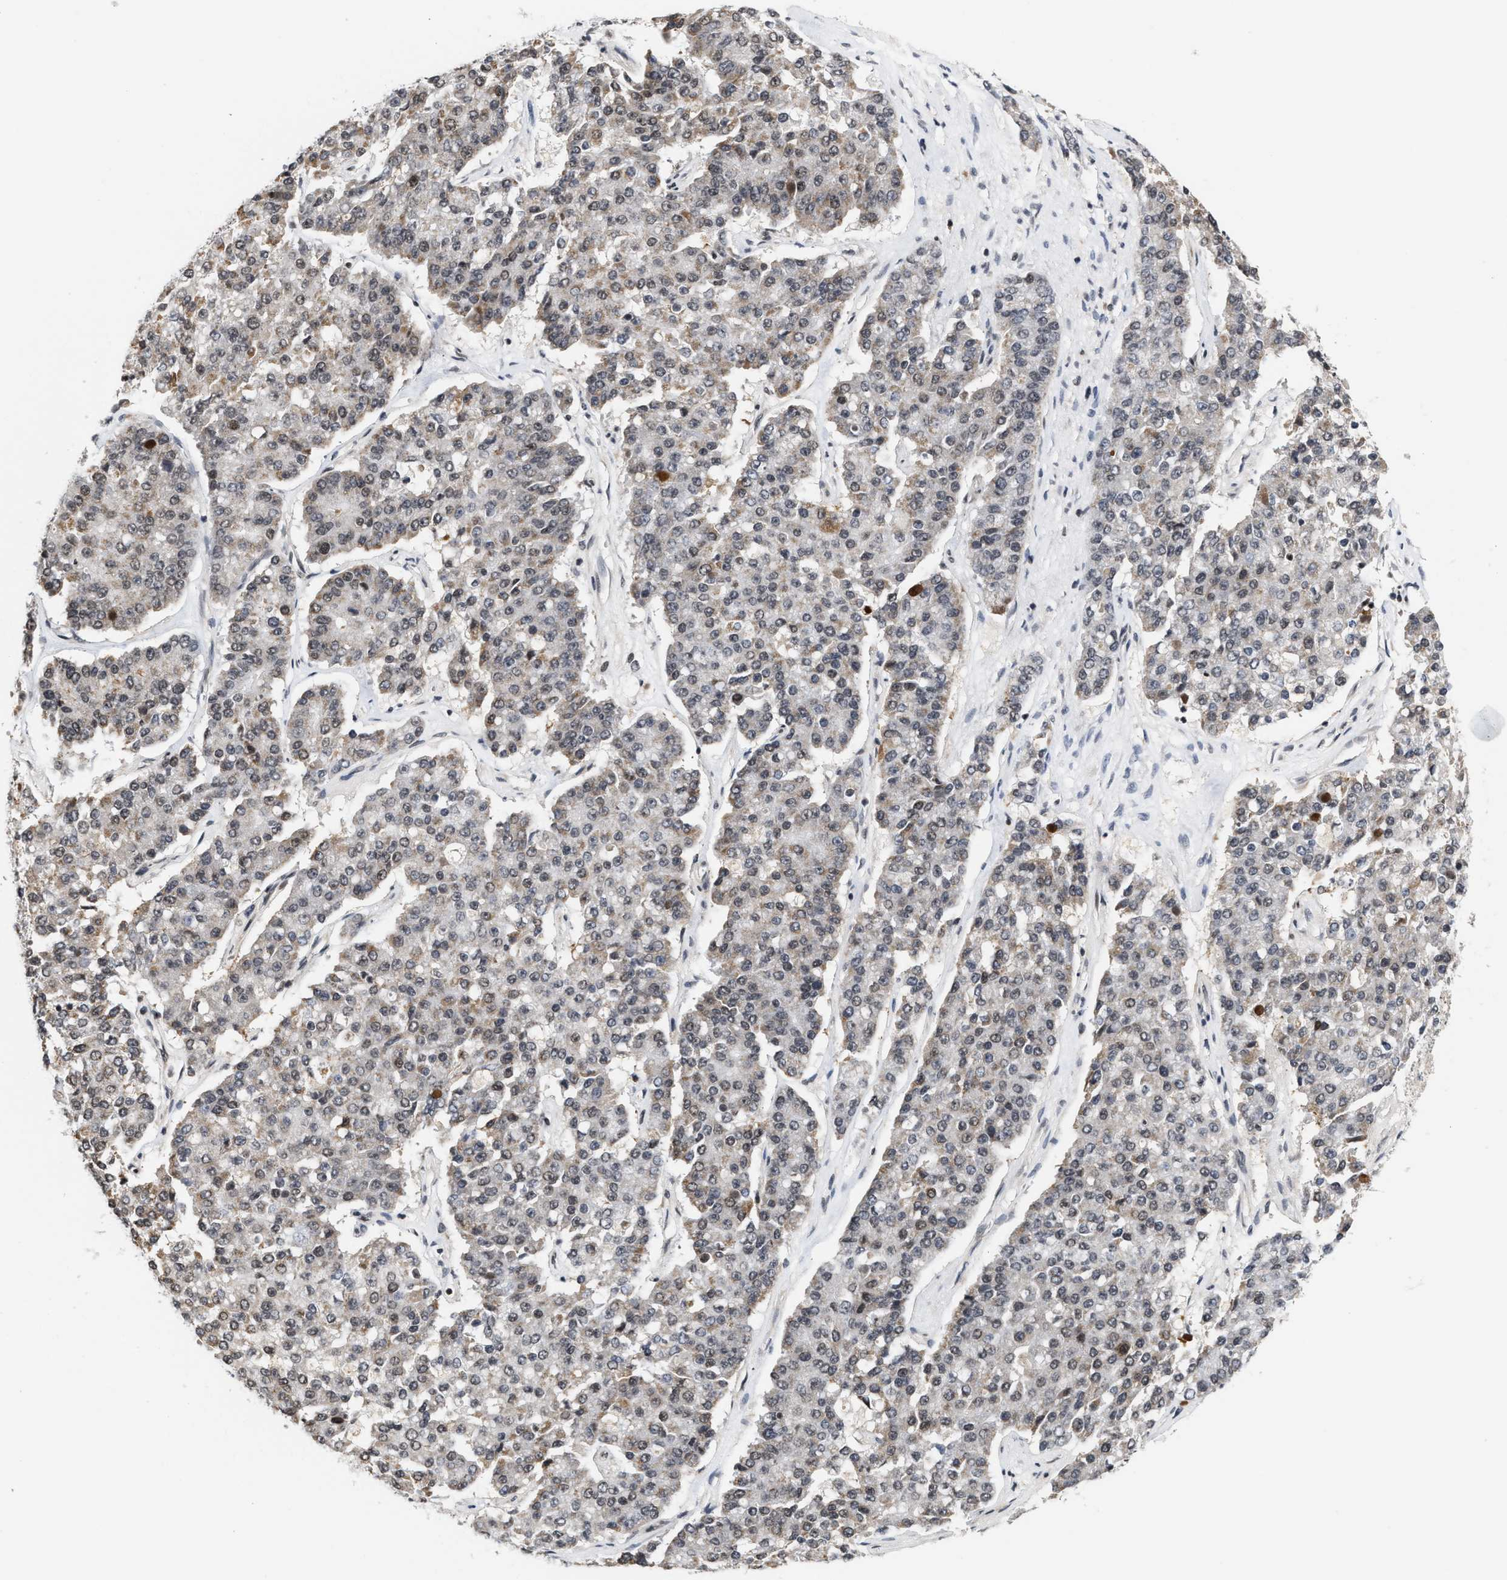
{"staining": {"intensity": "weak", "quantity": "<25%", "location": "nuclear"}, "tissue": "pancreatic cancer", "cell_type": "Tumor cells", "image_type": "cancer", "snomed": [{"axis": "morphology", "description": "Adenocarcinoma, NOS"}, {"axis": "topography", "description": "Pancreas"}], "caption": "Immunohistochemistry histopathology image of neoplastic tissue: human pancreatic cancer stained with DAB reveals no significant protein expression in tumor cells.", "gene": "ANKRD6", "patient": {"sex": "male", "age": 50}}